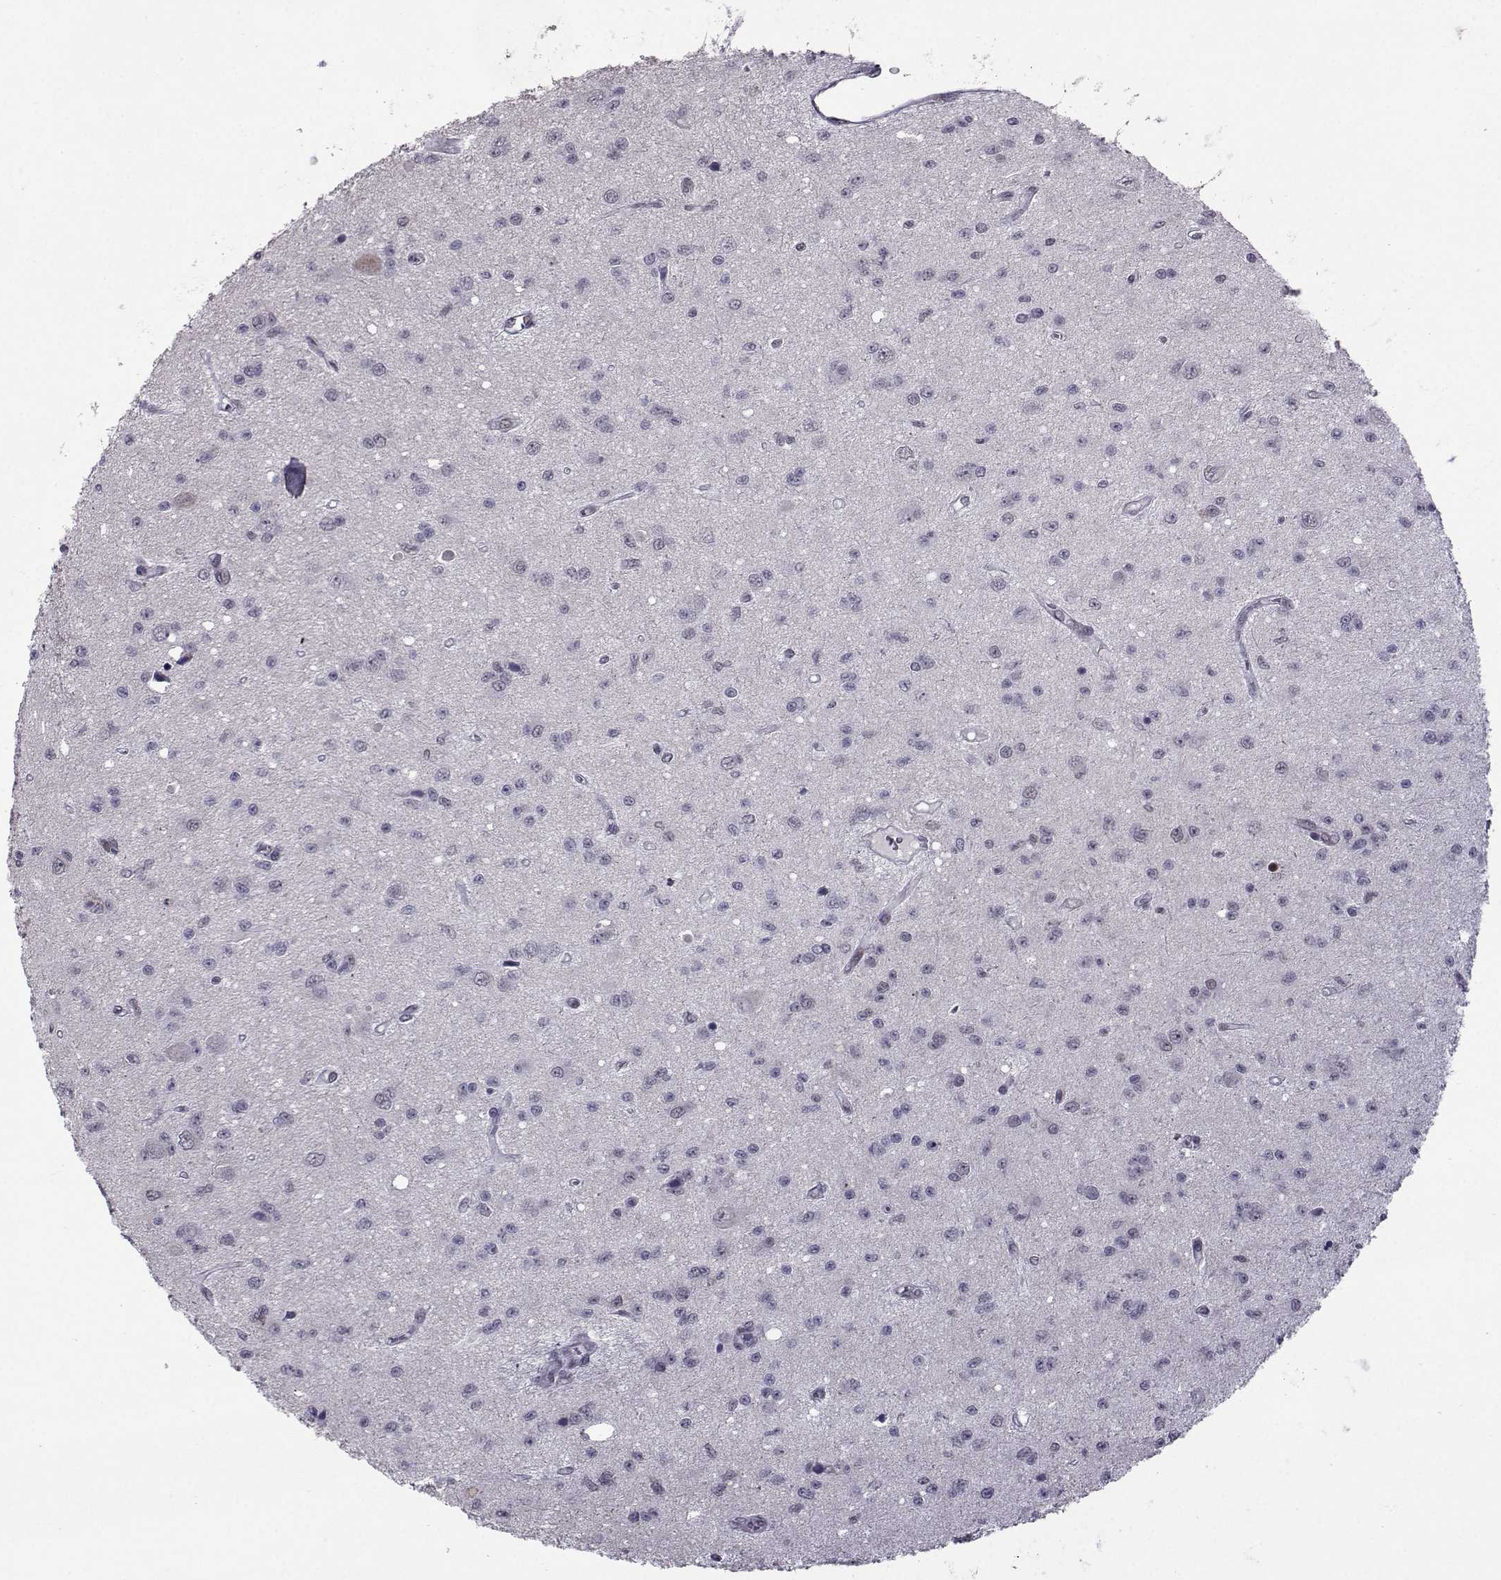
{"staining": {"intensity": "negative", "quantity": "none", "location": "none"}, "tissue": "glioma", "cell_type": "Tumor cells", "image_type": "cancer", "snomed": [{"axis": "morphology", "description": "Glioma, malignant, Low grade"}, {"axis": "topography", "description": "Brain"}], "caption": "This is an IHC micrograph of glioma. There is no expression in tumor cells.", "gene": "LIN28A", "patient": {"sex": "female", "age": 45}}